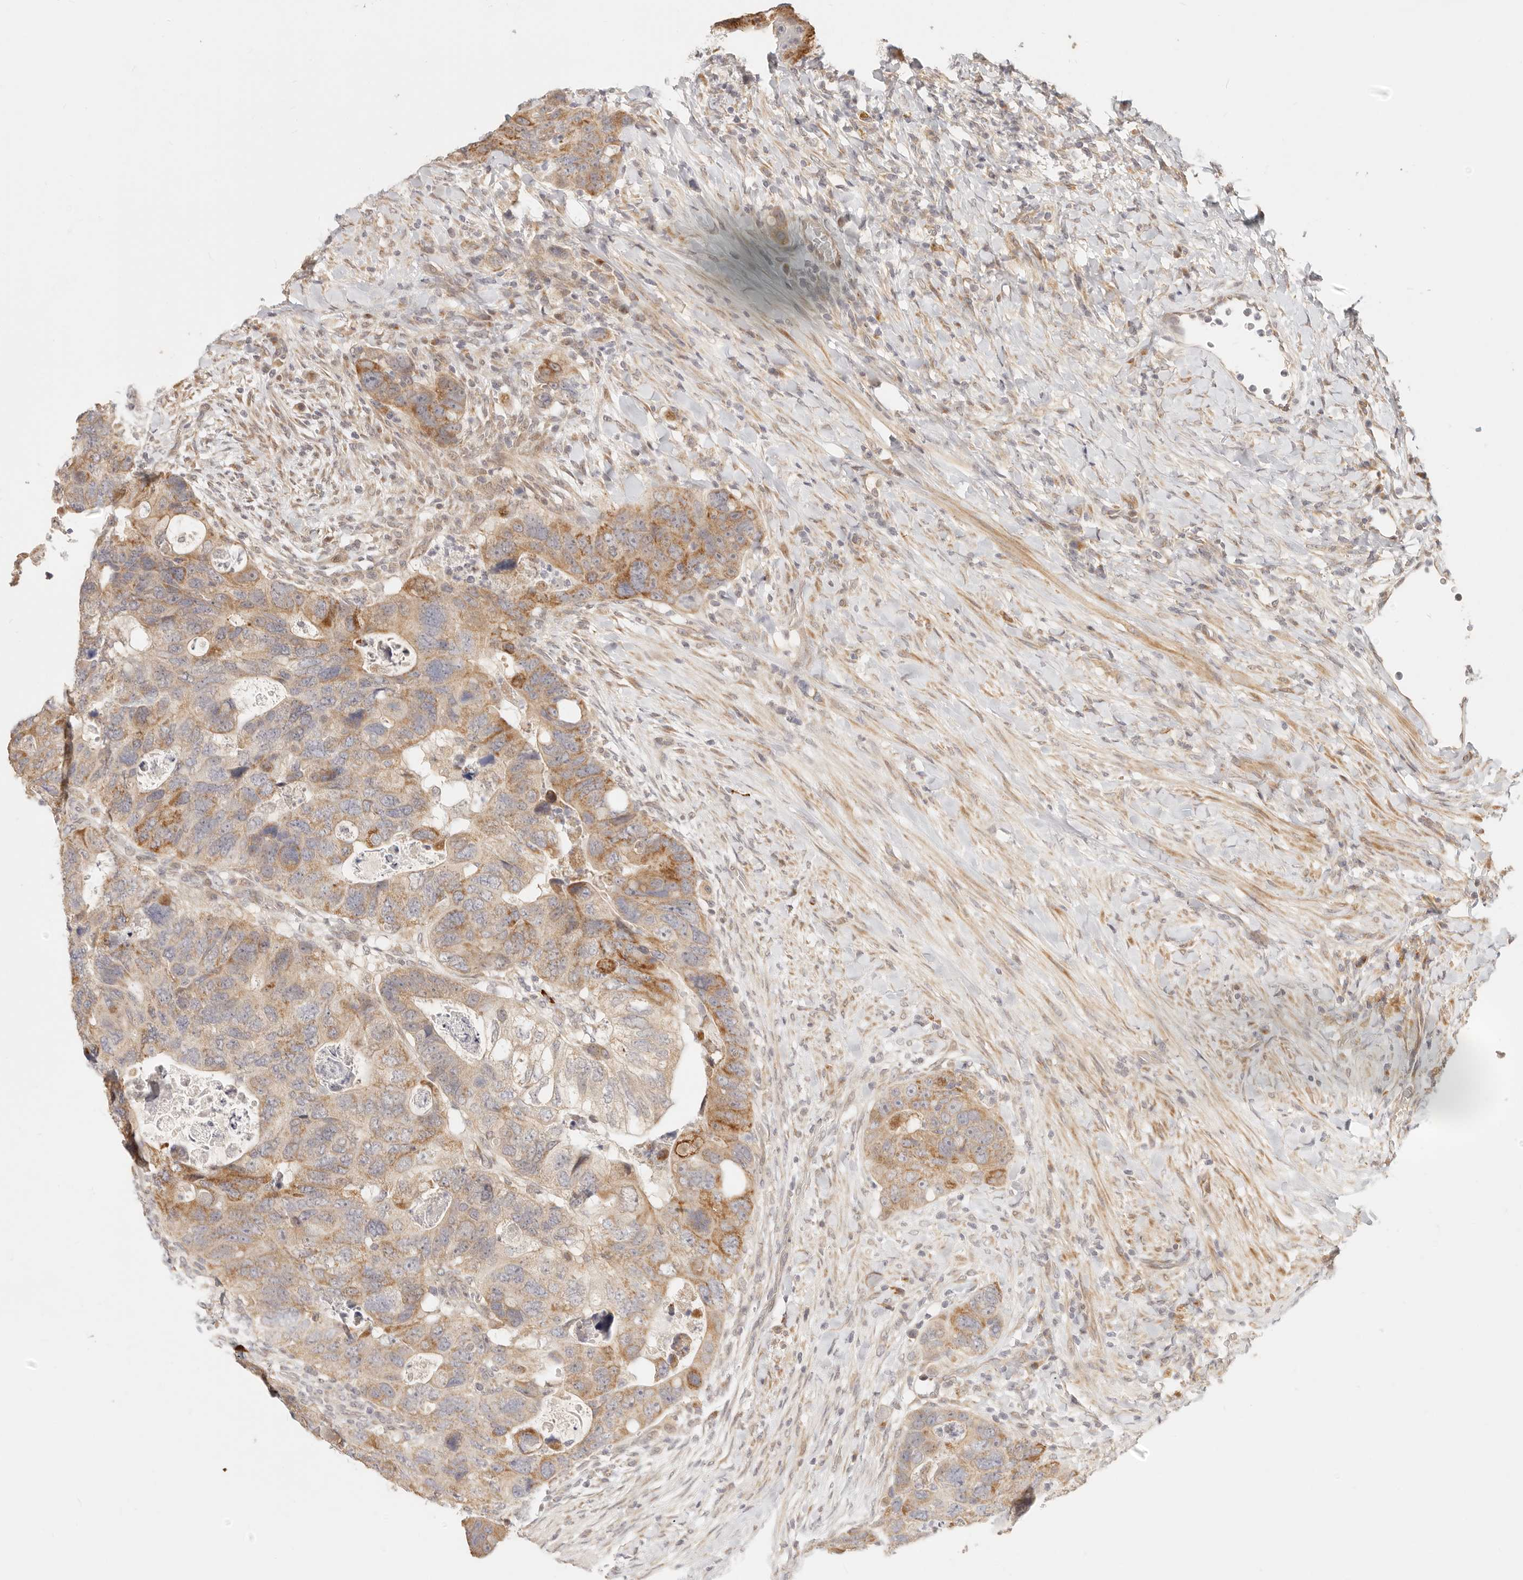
{"staining": {"intensity": "moderate", "quantity": ">75%", "location": "cytoplasmic/membranous"}, "tissue": "colorectal cancer", "cell_type": "Tumor cells", "image_type": "cancer", "snomed": [{"axis": "morphology", "description": "Adenocarcinoma, NOS"}, {"axis": "topography", "description": "Rectum"}], "caption": "Colorectal cancer stained with DAB (3,3'-diaminobenzidine) immunohistochemistry (IHC) exhibits medium levels of moderate cytoplasmic/membranous positivity in approximately >75% of tumor cells.", "gene": "TIMM17A", "patient": {"sex": "male", "age": 59}}